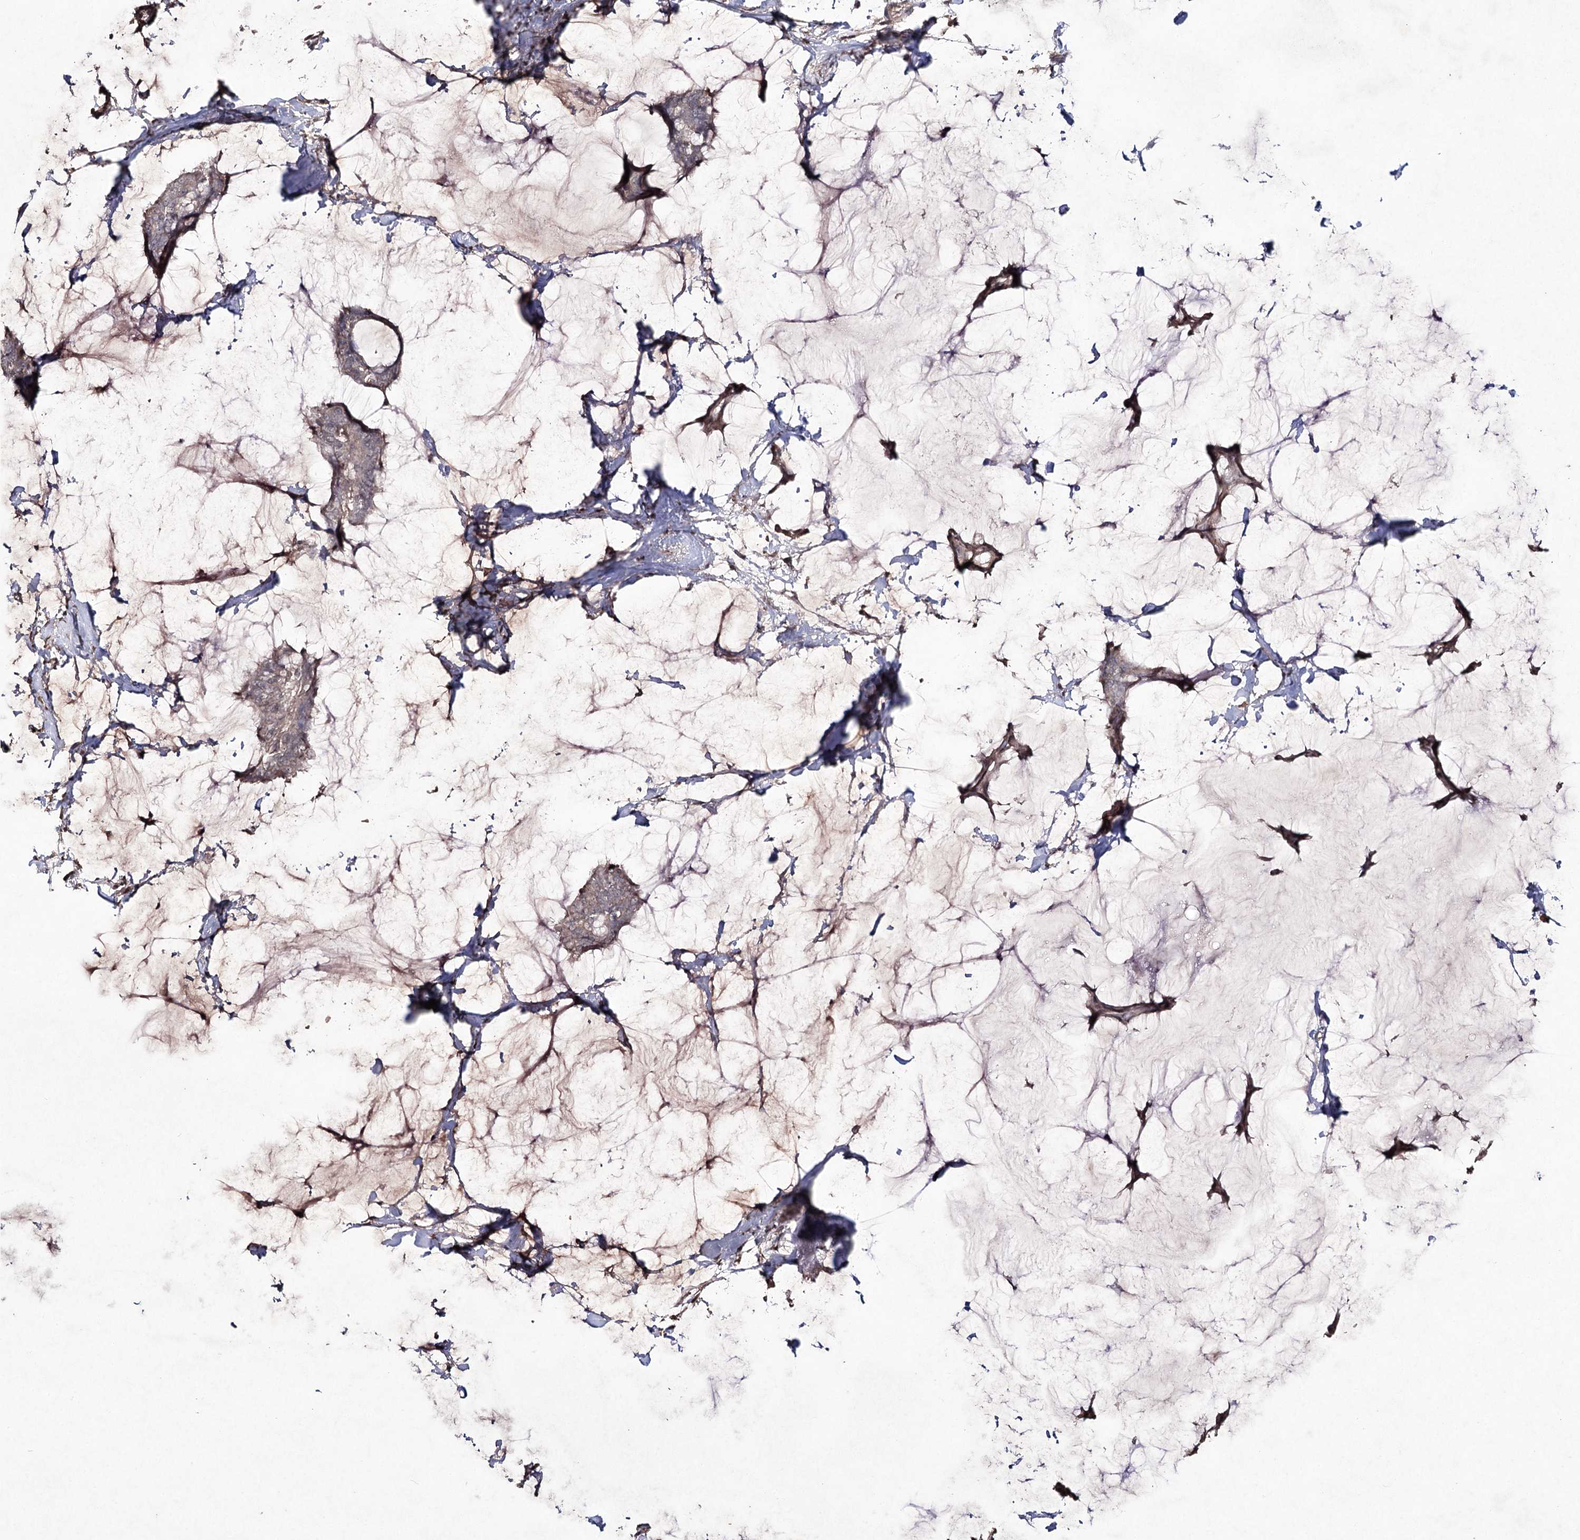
{"staining": {"intensity": "weak", "quantity": "<25%", "location": "cytoplasmic/membranous"}, "tissue": "breast cancer", "cell_type": "Tumor cells", "image_type": "cancer", "snomed": [{"axis": "morphology", "description": "Duct carcinoma"}, {"axis": "topography", "description": "Breast"}], "caption": "Tumor cells show no significant positivity in breast cancer (infiltrating ductal carcinoma).", "gene": "SYNGR3", "patient": {"sex": "female", "age": 93}}